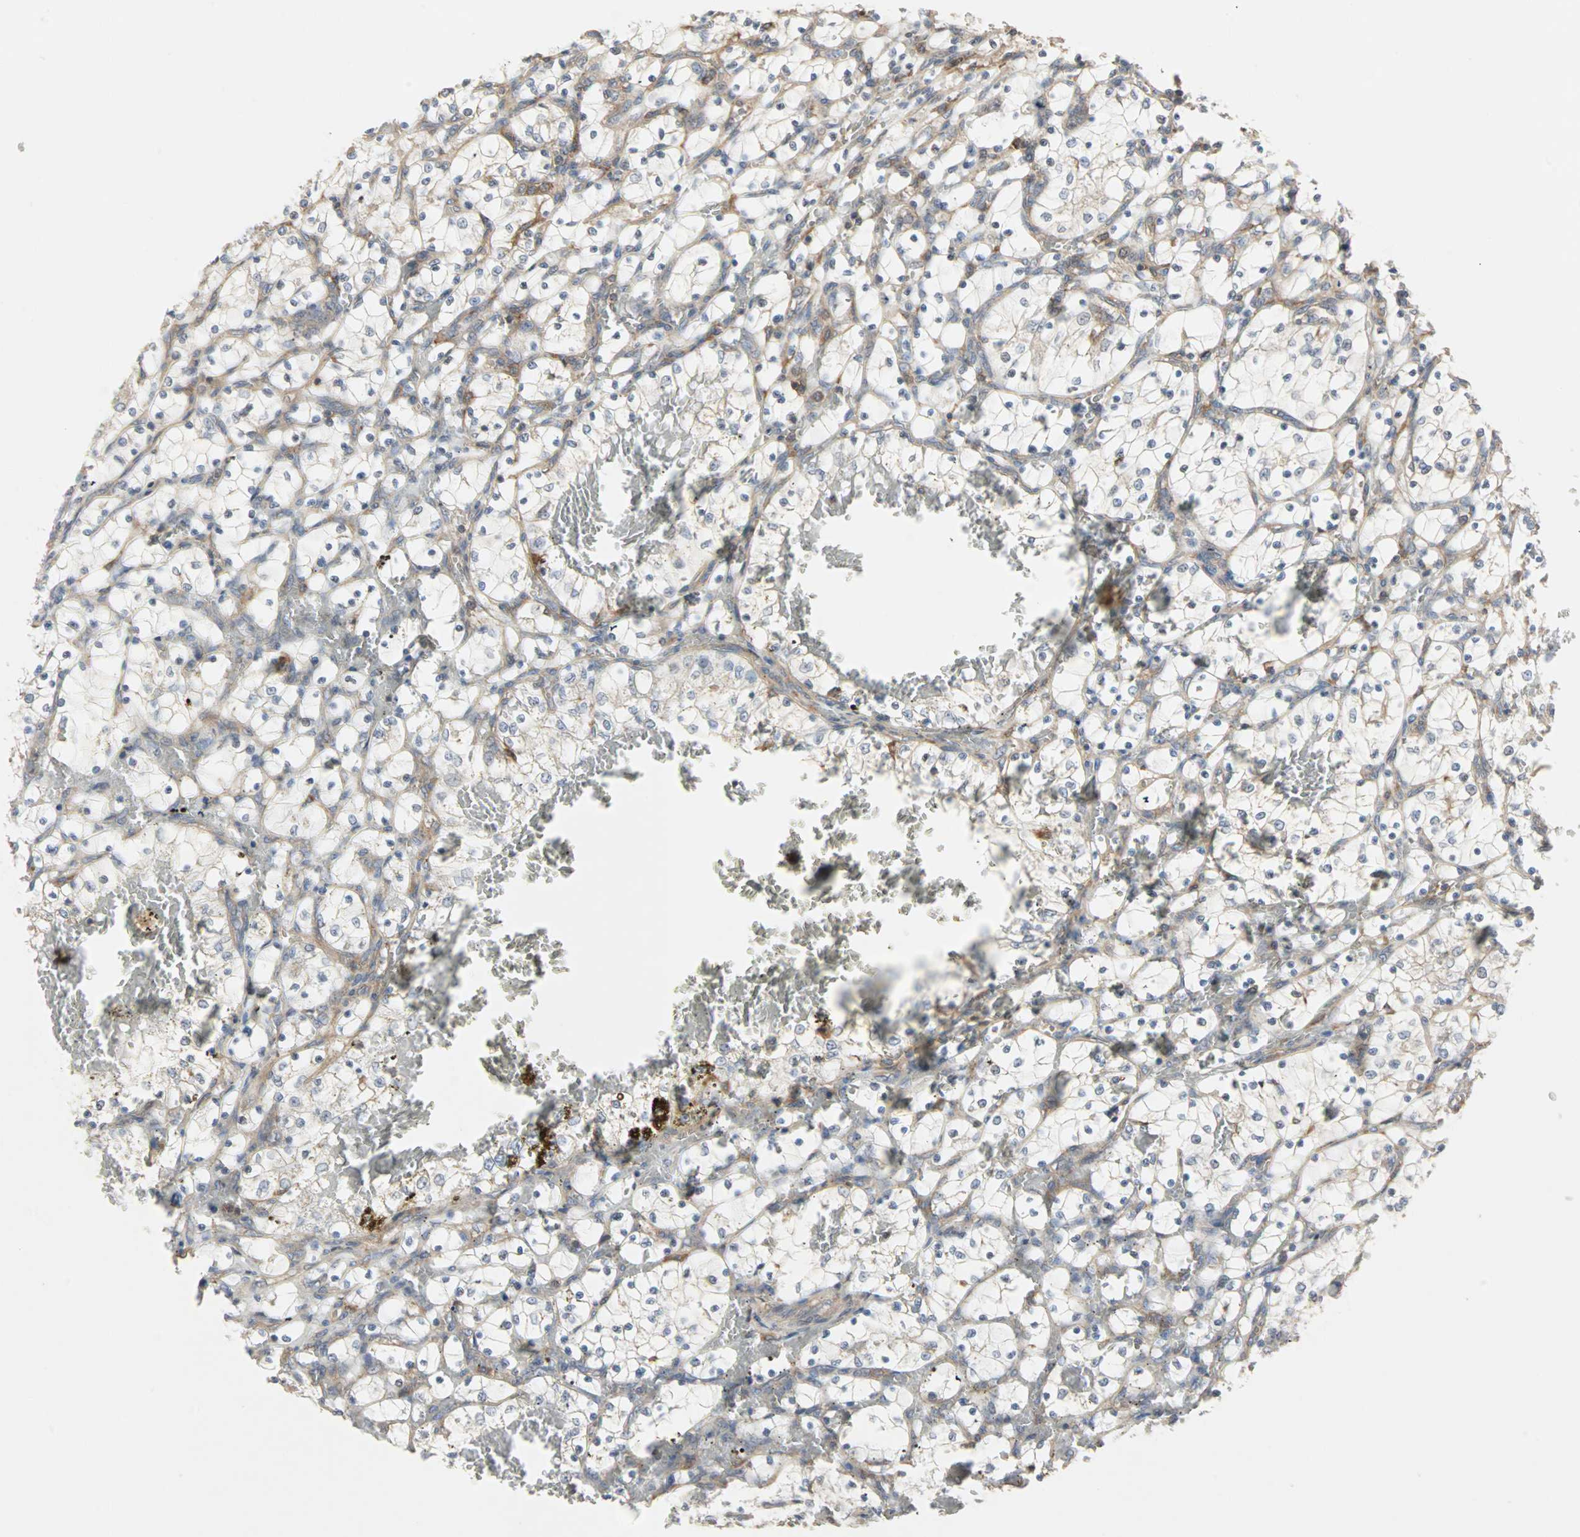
{"staining": {"intensity": "weak", "quantity": "25%-75%", "location": "cytoplasmic/membranous"}, "tissue": "renal cancer", "cell_type": "Tumor cells", "image_type": "cancer", "snomed": [{"axis": "morphology", "description": "Adenocarcinoma, NOS"}, {"axis": "topography", "description": "Kidney"}], "caption": "Human renal cancer stained with a brown dye displays weak cytoplasmic/membranous positive positivity in approximately 25%-75% of tumor cells.", "gene": "GNAI2", "patient": {"sex": "female", "age": 69}}